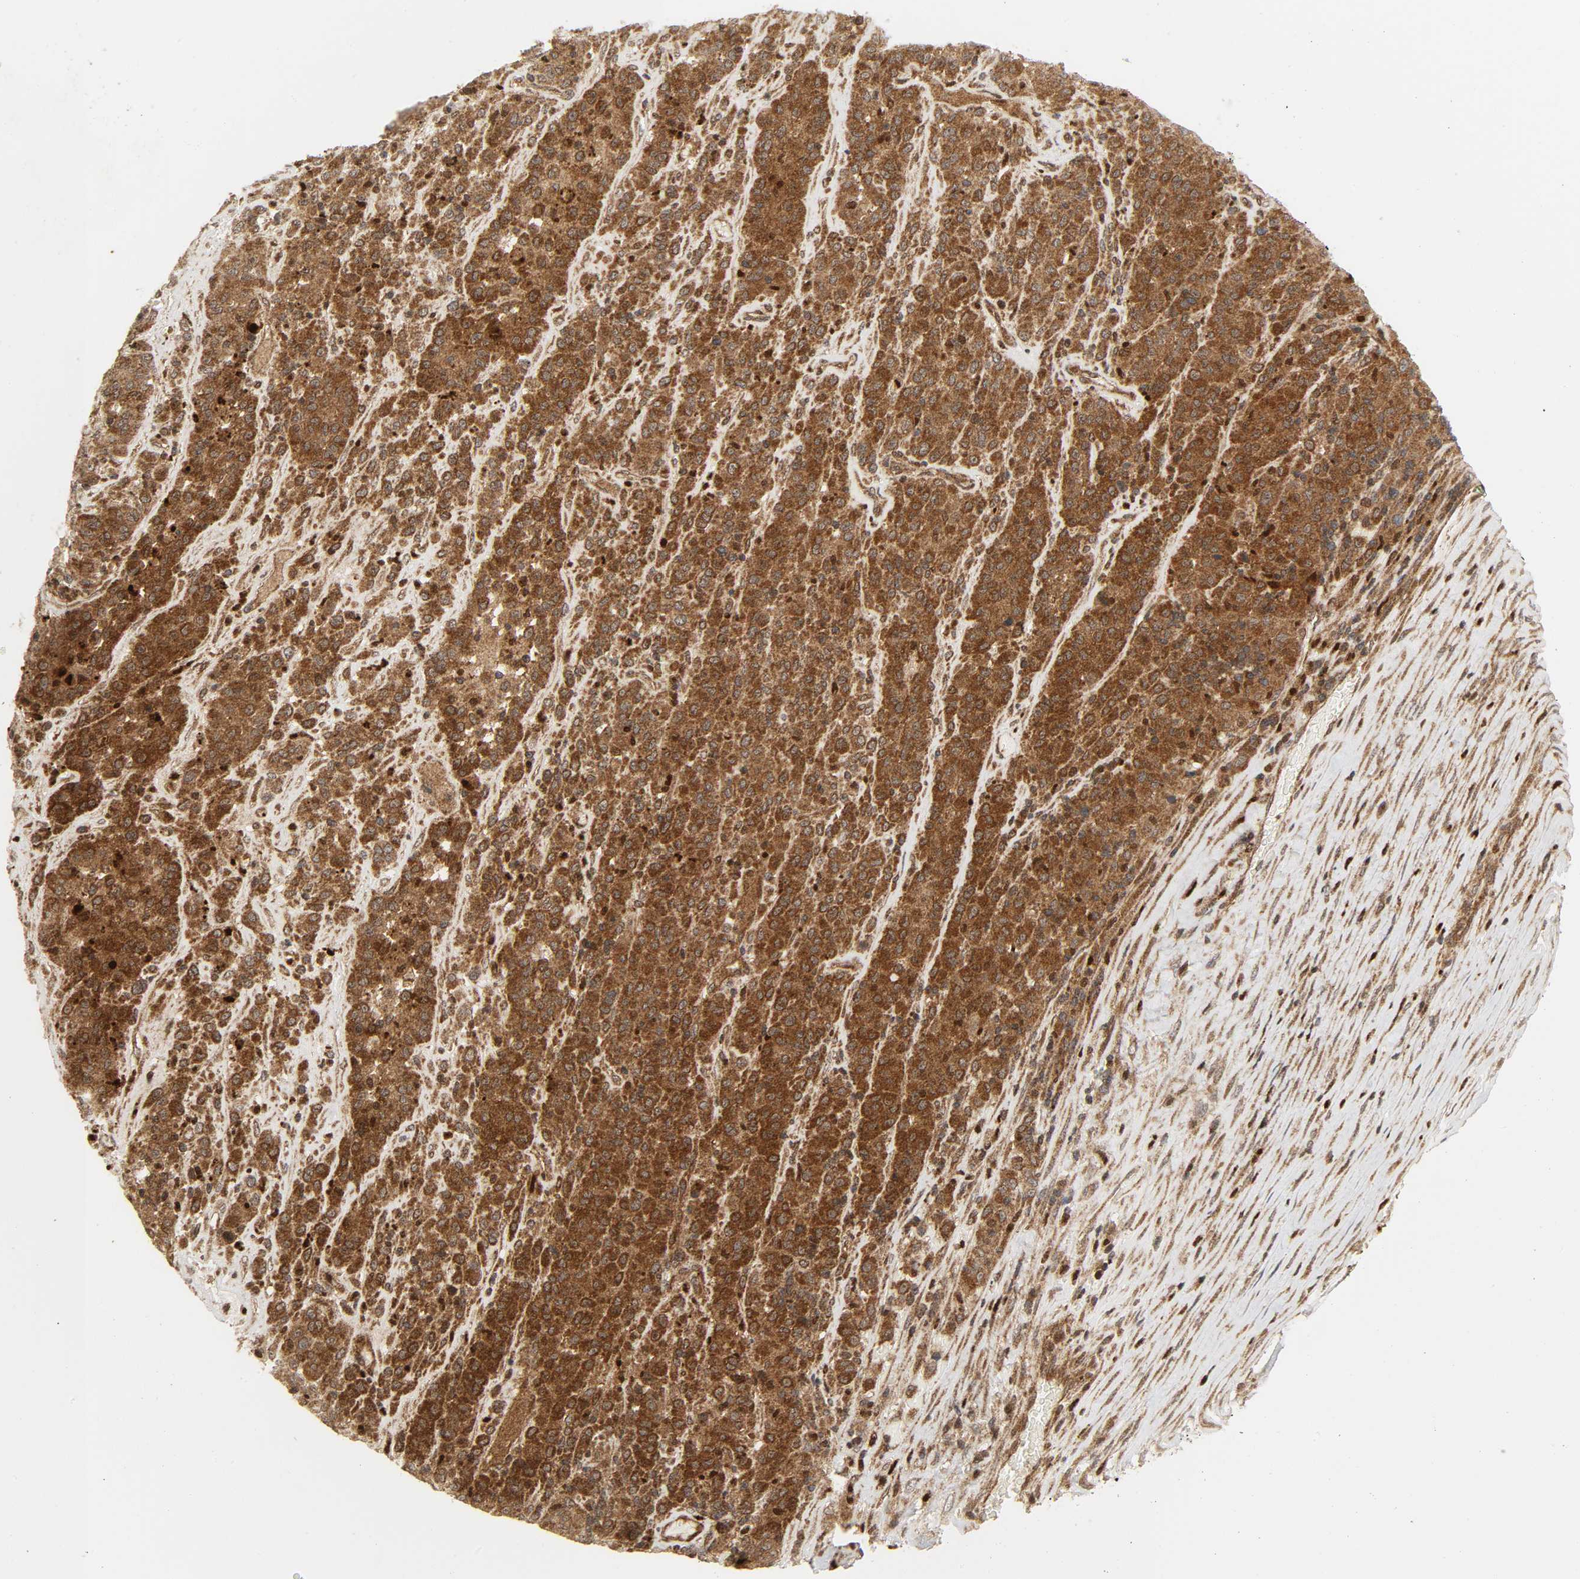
{"staining": {"intensity": "strong", "quantity": ">75%", "location": "cytoplasmic/membranous"}, "tissue": "melanoma", "cell_type": "Tumor cells", "image_type": "cancer", "snomed": [{"axis": "morphology", "description": "Malignant melanoma, Metastatic site"}, {"axis": "topography", "description": "Pancreas"}], "caption": "Immunohistochemistry (IHC) (DAB) staining of malignant melanoma (metastatic site) demonstrates strong cytoplasmic/membranous protein staining in about >75% of tumor cells.", "gene": "CHUK", "patient": {"sex": "female", "age": 30}}